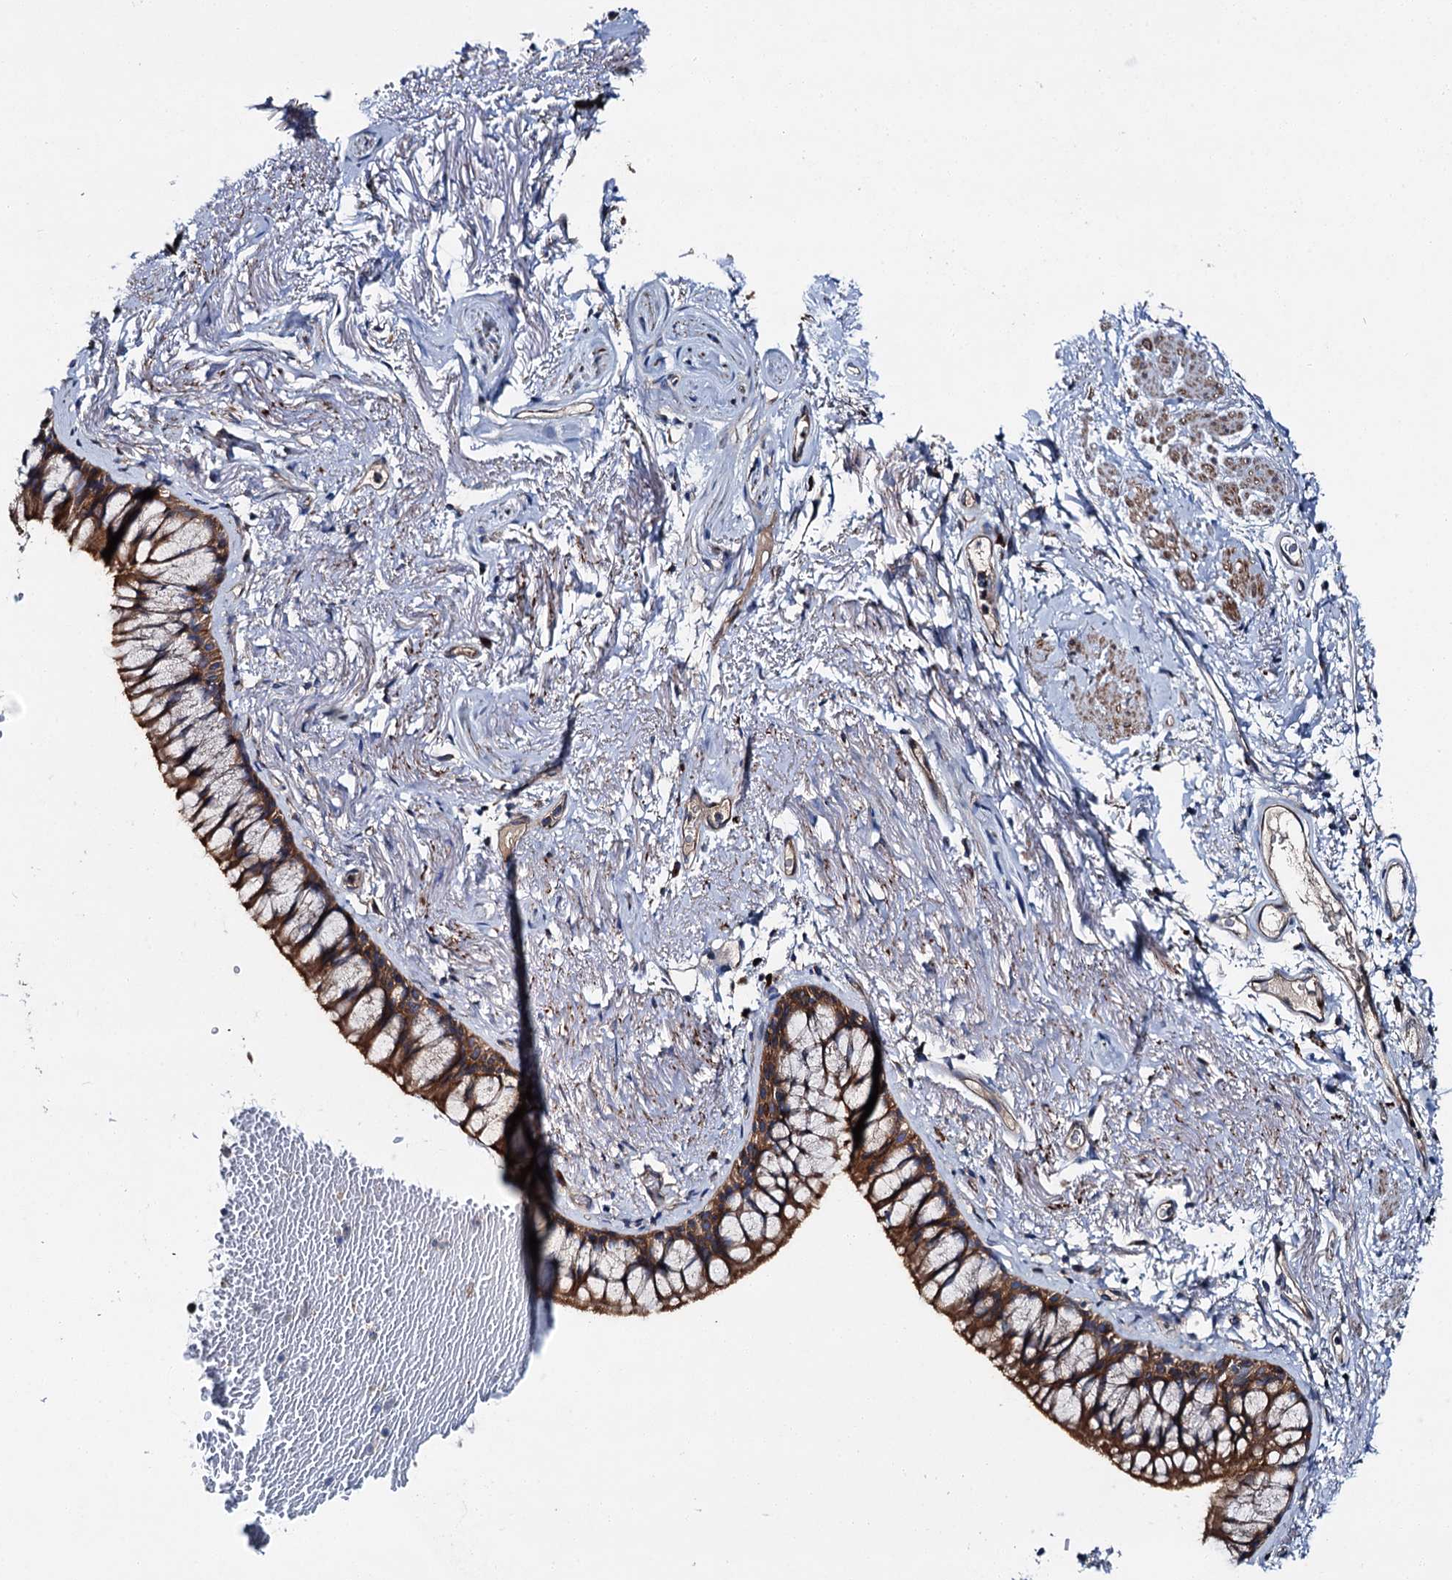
{"staining": {"intensity": "strong", "quantity": "25%-75%", "location": "cytoplasmic/membranous"}, "tissue": "bronchus", "cell_type": "Respiratory epithelial cells", "image_type": "normal", "snomed": [{"axis": "morphology", "description": "Normal tissue, NOS"}, {"axis": "topography", "description": "Cartilage tissue"}, {"axis": "topography", "description": "Bronchus"}], "caption": "Strong cytoplasmic/membranous staining is appreciated in approximately 25%-75% of respiratory epithelial cells in benign bronchus.", "gene": "SLC22A25", "patient": {"sex": "female", "age": 73}}